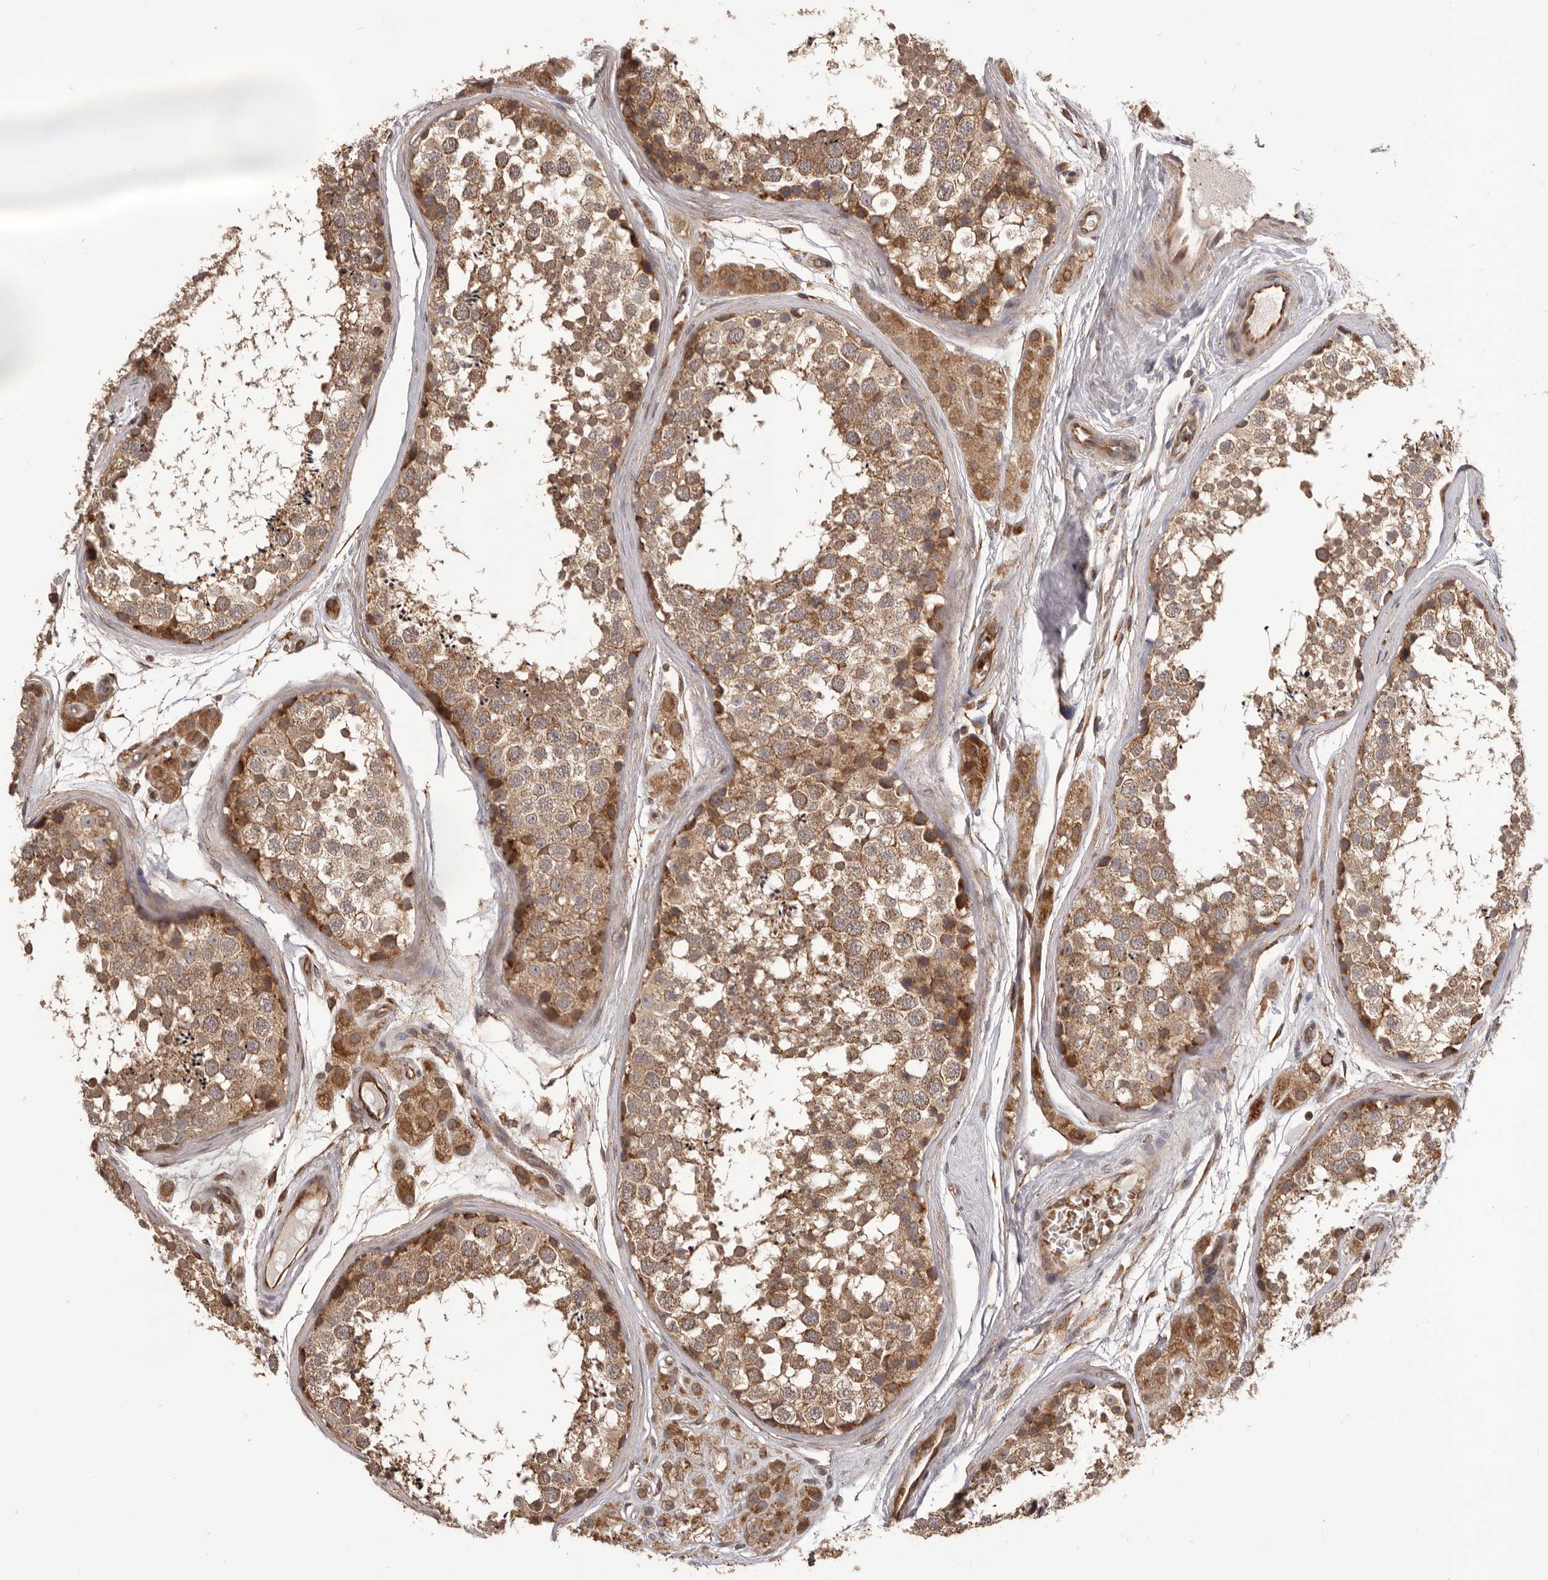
{"staining": {"intensity": "moderate", "quantity": ">75%", "location": "cytoplasmic/membranous"}, "tissue": "testis", "cell_type": "Cells in seminiferous ducts", "image_type": "normal", "snomed": [{"axis": "morphology", "description": "Normal tissue, NOS"}, {"axis": "topography", "description": "Testis"}], "caption": "The photomicrograph demonstrates immunohistochemical staining of unremarkable testis. There is moderate cytoplasmic/membranous expression is seen in about >75% of cells in seminiferous ducts.", "gene": "QRSL1", "patient": {"sex": "male", "age": 56}}